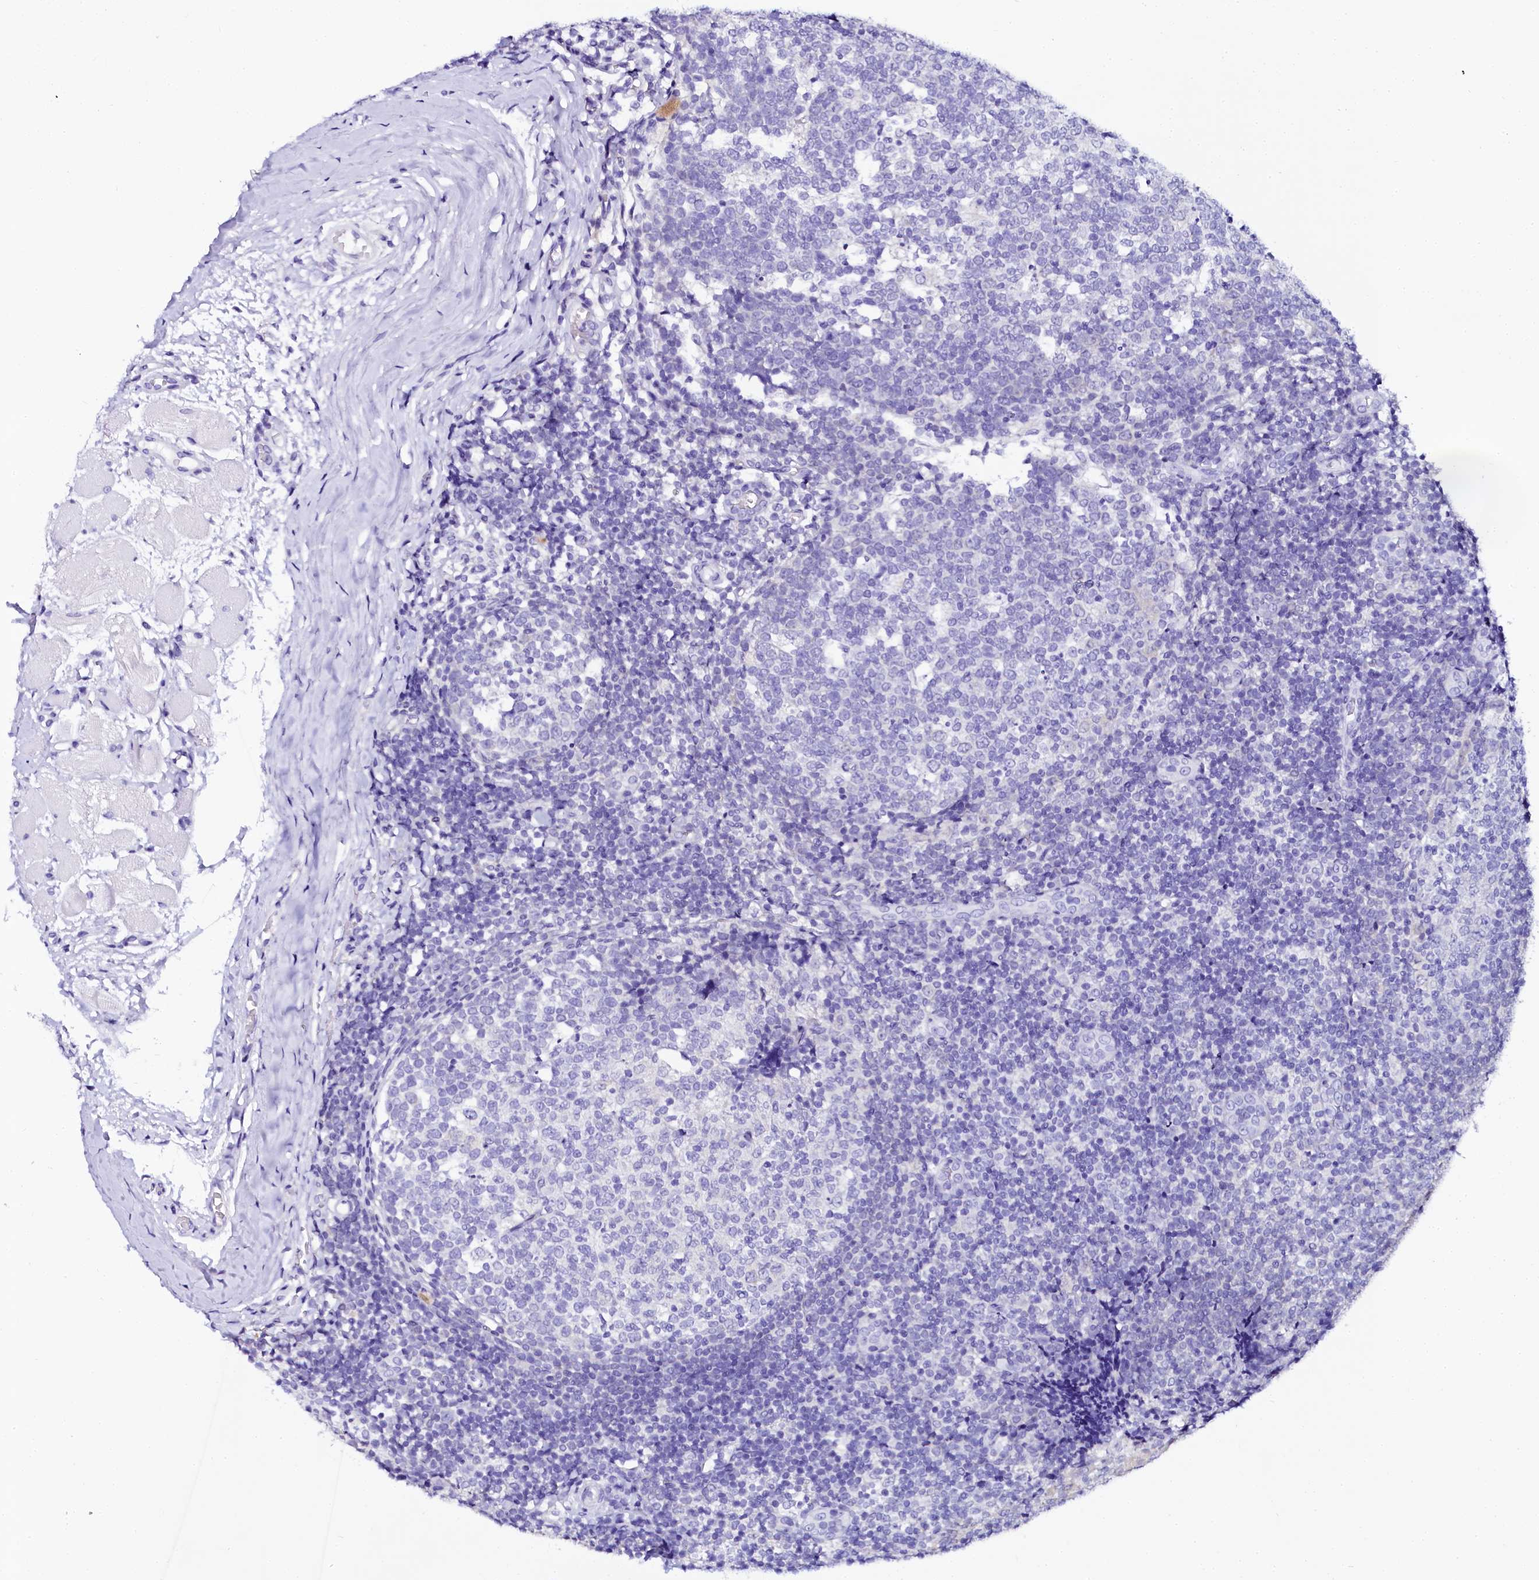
{"staining": {"intensity": "negative", "quantity": "none", "location": "none"}, "tissue": "tonsil", "cell_type": "Germinal center cells", "image_type": "normal", "snomed": [{"axis": "morphology", "description": "Normal tissue, NOS"}, {"axis": "topography", "description": "Tonsil"}], "caption": "DAB immunohistochemical staining of normal tonsil exhibits no significant expression in germinal center cells. (Brightfield microscopy of DAB IHC at high magnification).", "gene": "SORD", "patient": {"sex": "female", "age": 19}}